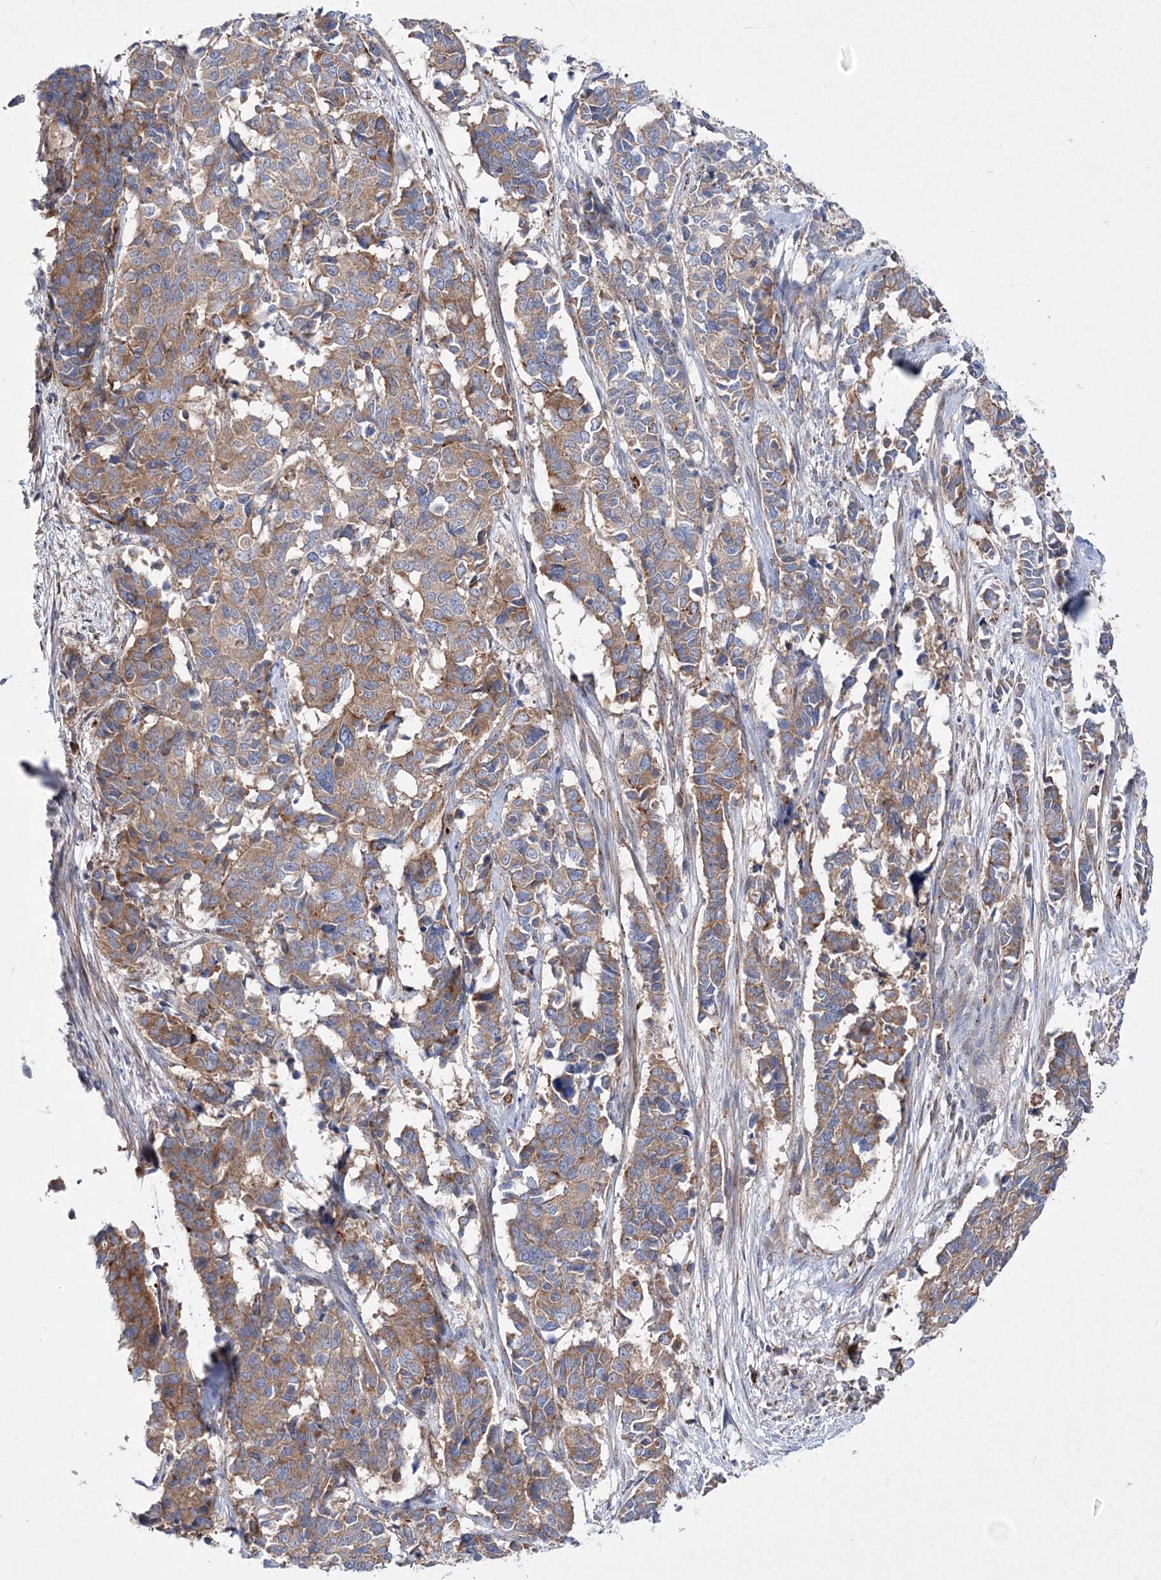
{"staining": {"intensity": "moderate", "quantity": ">75%", "location": "cytoplasmic/membranous"}, "tissue": "cervical cancer", "cell_type": "Tumor cells", "image_type": "cancer", "snomed": [{"axis": "morphology", "description": "Normal tissue, NOS"}, {"axis": "morphology", "description": "Squamous cell carcinoma, NOS"}, {"axis": "topography", "description": "Cervix"}], "caption": "The photomicrograph demonstrates immunohistochemical staining of cervical cancer. There is moderate cytoplasmic/membranous positivity is identified in about >75% of tumor cells.", "gene": "NGLY1", "patient": {"sex": "female", "age": 35}}